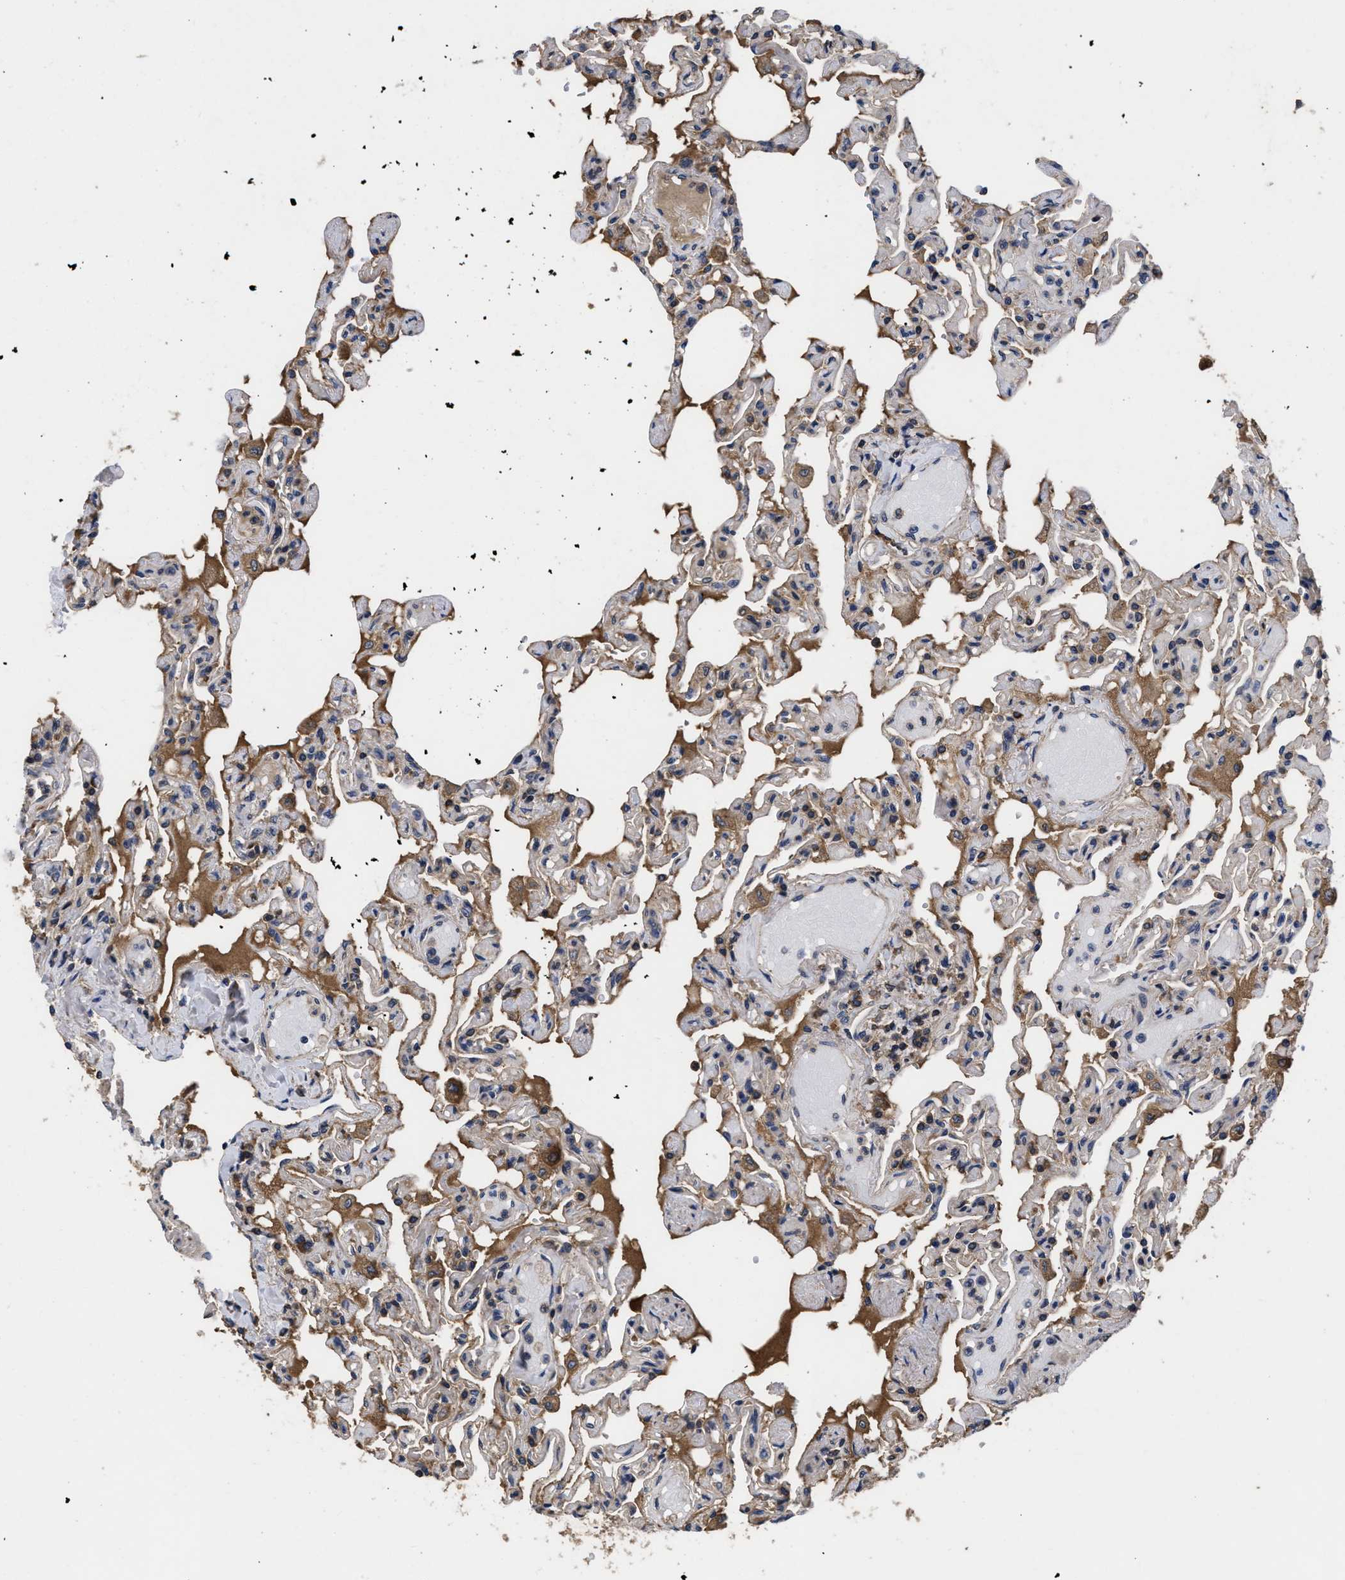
{"staining": {"intensity": "weak", "quantity": "25%-75%", "location": "cytoplasmic/membranous"}, "tissue": "lung", "cell_type": "Alveolar cells", "image_type": "normal", "snomed": [{"axis": "morphology", "description": "Normal tissue, NOS"}, {"axis": "topography", "description": "Lung"}], "caption": "High-power microscopy captured an IHC histopathology image of benign lung, revealing weak cytoplasmic/membranous expression in approximately 25%-75% of alveolar cells.", "gene": "LRRC3", "patient": {"sex": "male", "age": 21}}